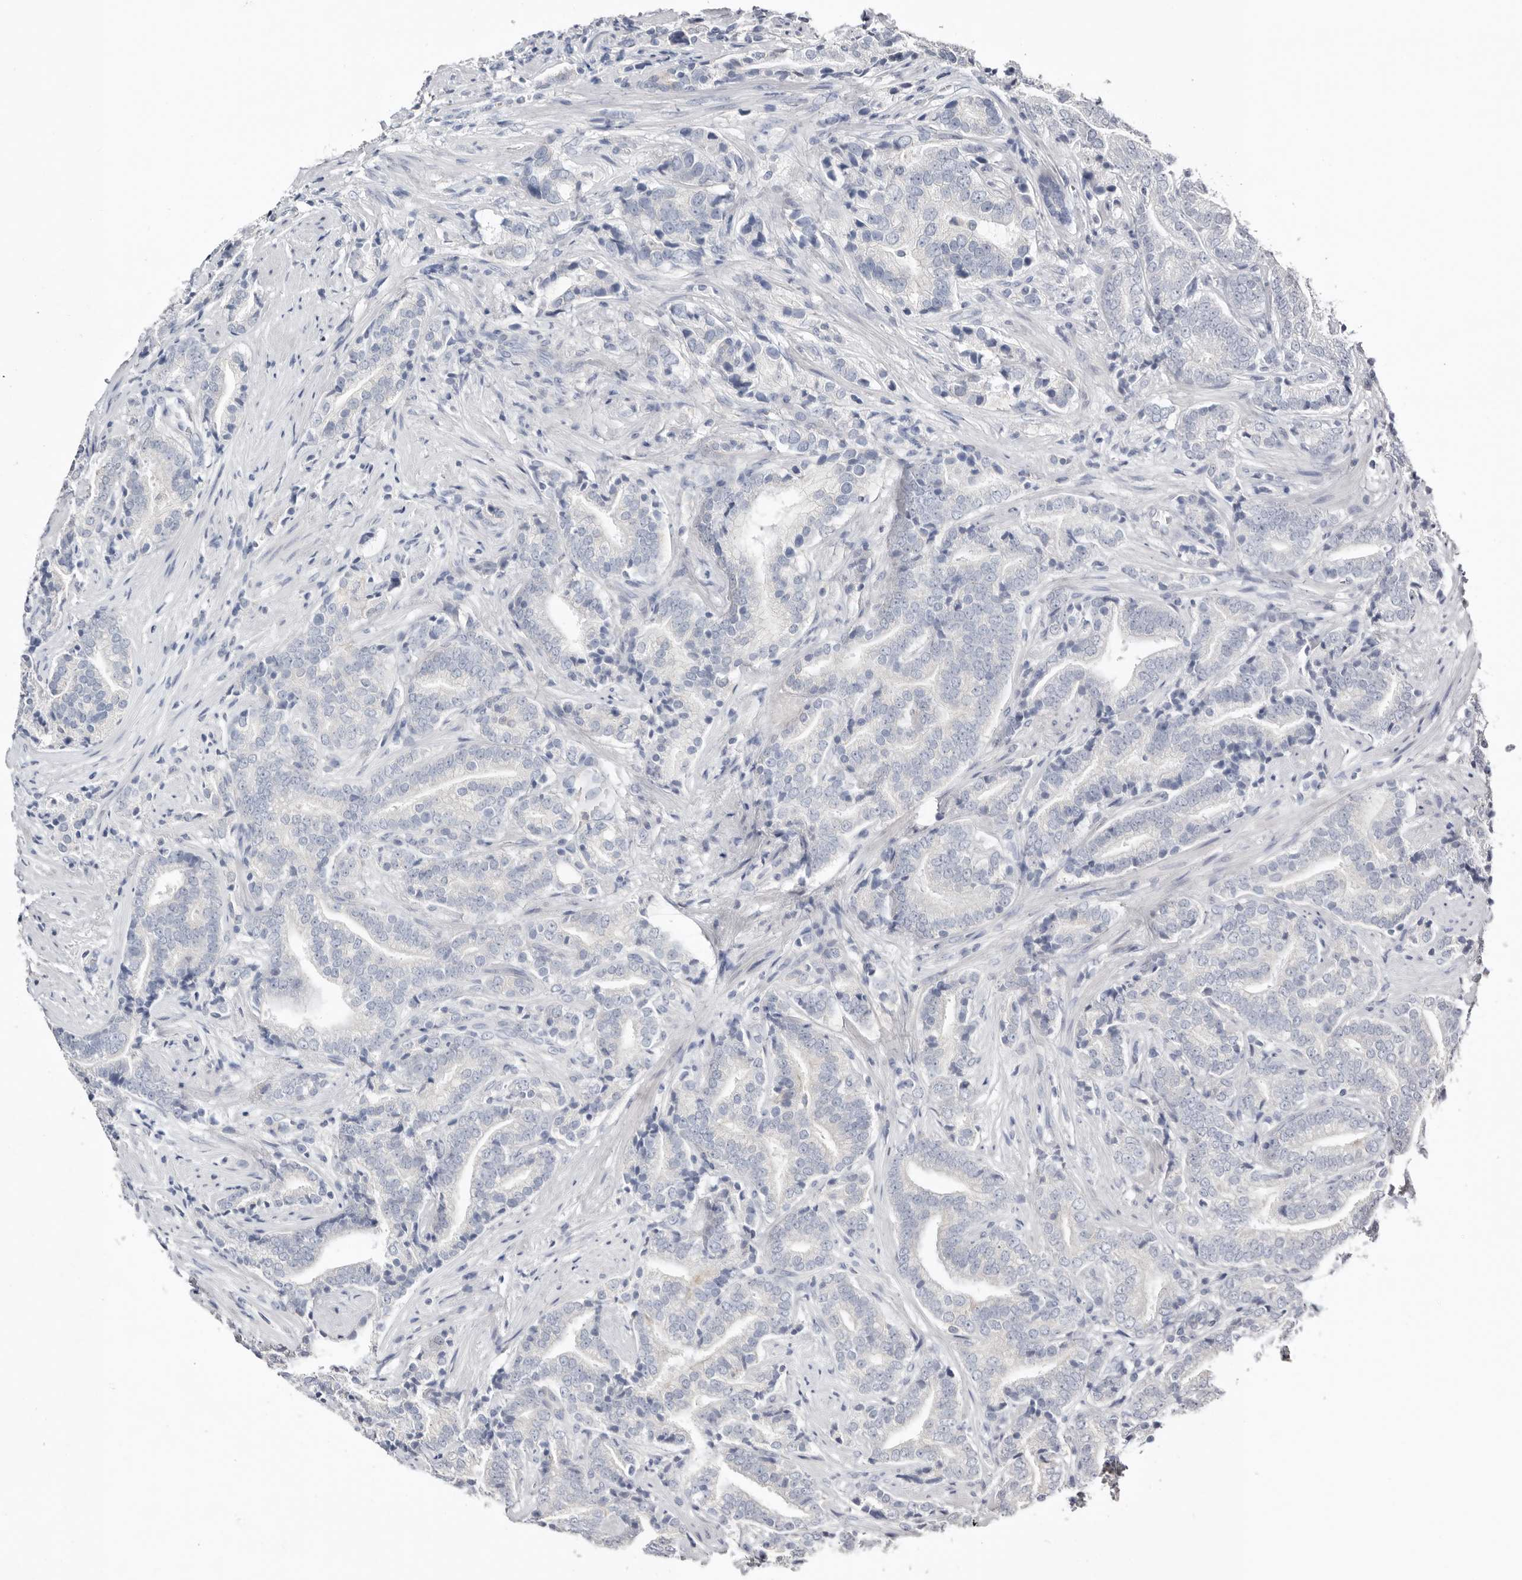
{"staining": {"intensity": "negative", "quantity": "none", "location": "none"}, "tissue": "prostate cancer", "cell_type": "Tumor cells", "image_type": "cancer", "snomed": [{"axis": "morphology", "description": "Adenocarcinoma, High grade"}, {"axis": "topography", "description": "Prostate"}], "caption": "High magnification brightfield microscopy of prostate cancer (high-grade adenocarcinoma) stained with DAB (3,3'-diaminobenzidine) (brown) and counterstained with hematoxylin (blue): tumor cells show no significant positivity.", "gene": "S100A14", "patient": {"sex": "male", "age": 57}}